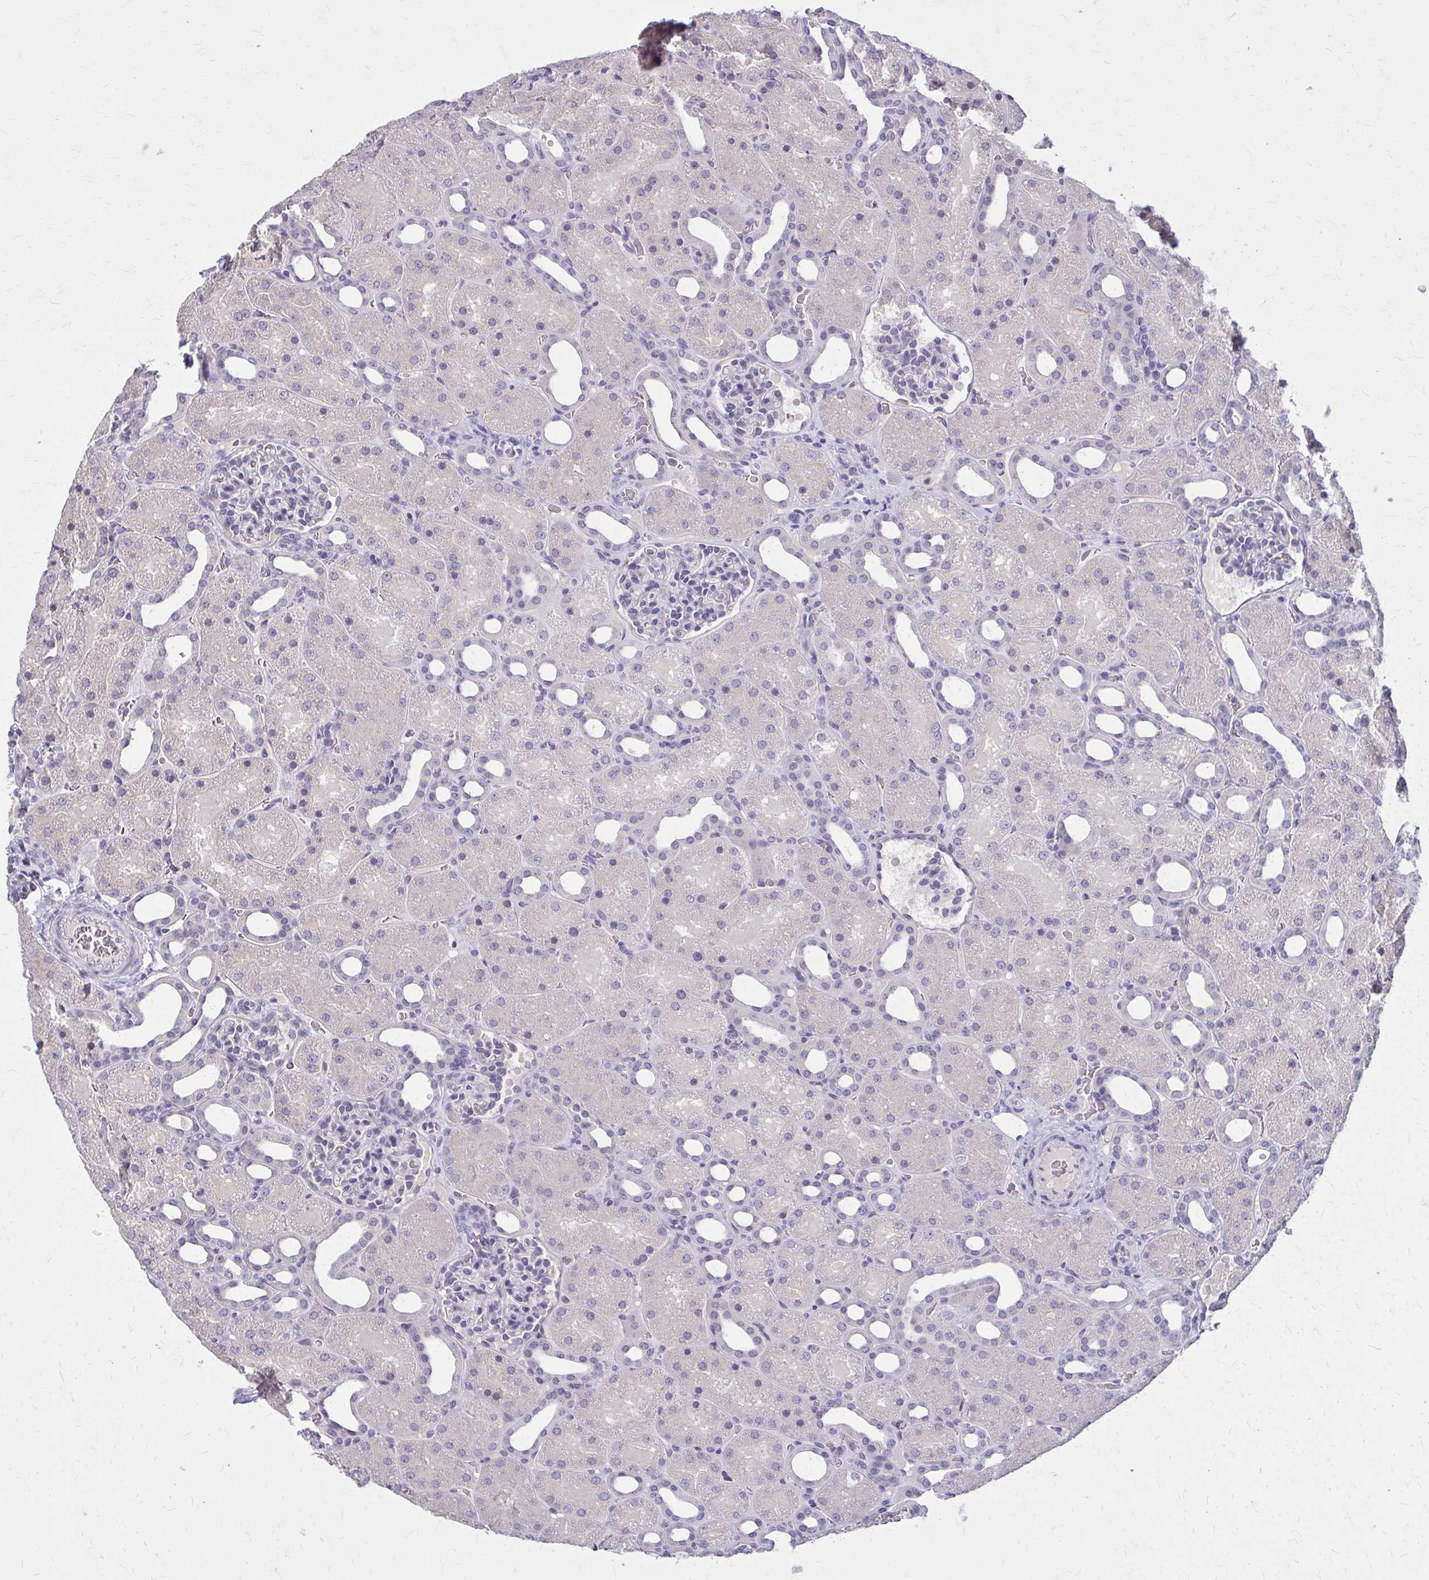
{"staining": {"intensity": "negative", "quantity": "none", "location": "none"}, "tissue": "kidney", "cell_type": "Cells in glomeruli", "image_type": "normal", "snomed": [{"axis": "morphology", "description": "Normal tissue, NOS"}, {"axis": "topography", "description": "Kidney"}], "caption": "This histopathology image is of normal kidney stained with IHC to label a protein in brown with the nuclei are counter-stained blue. There is no positivity in cells in glomeruli.", "gene": "OR4A47", "patient": {"sex": "male", "age": 2}}